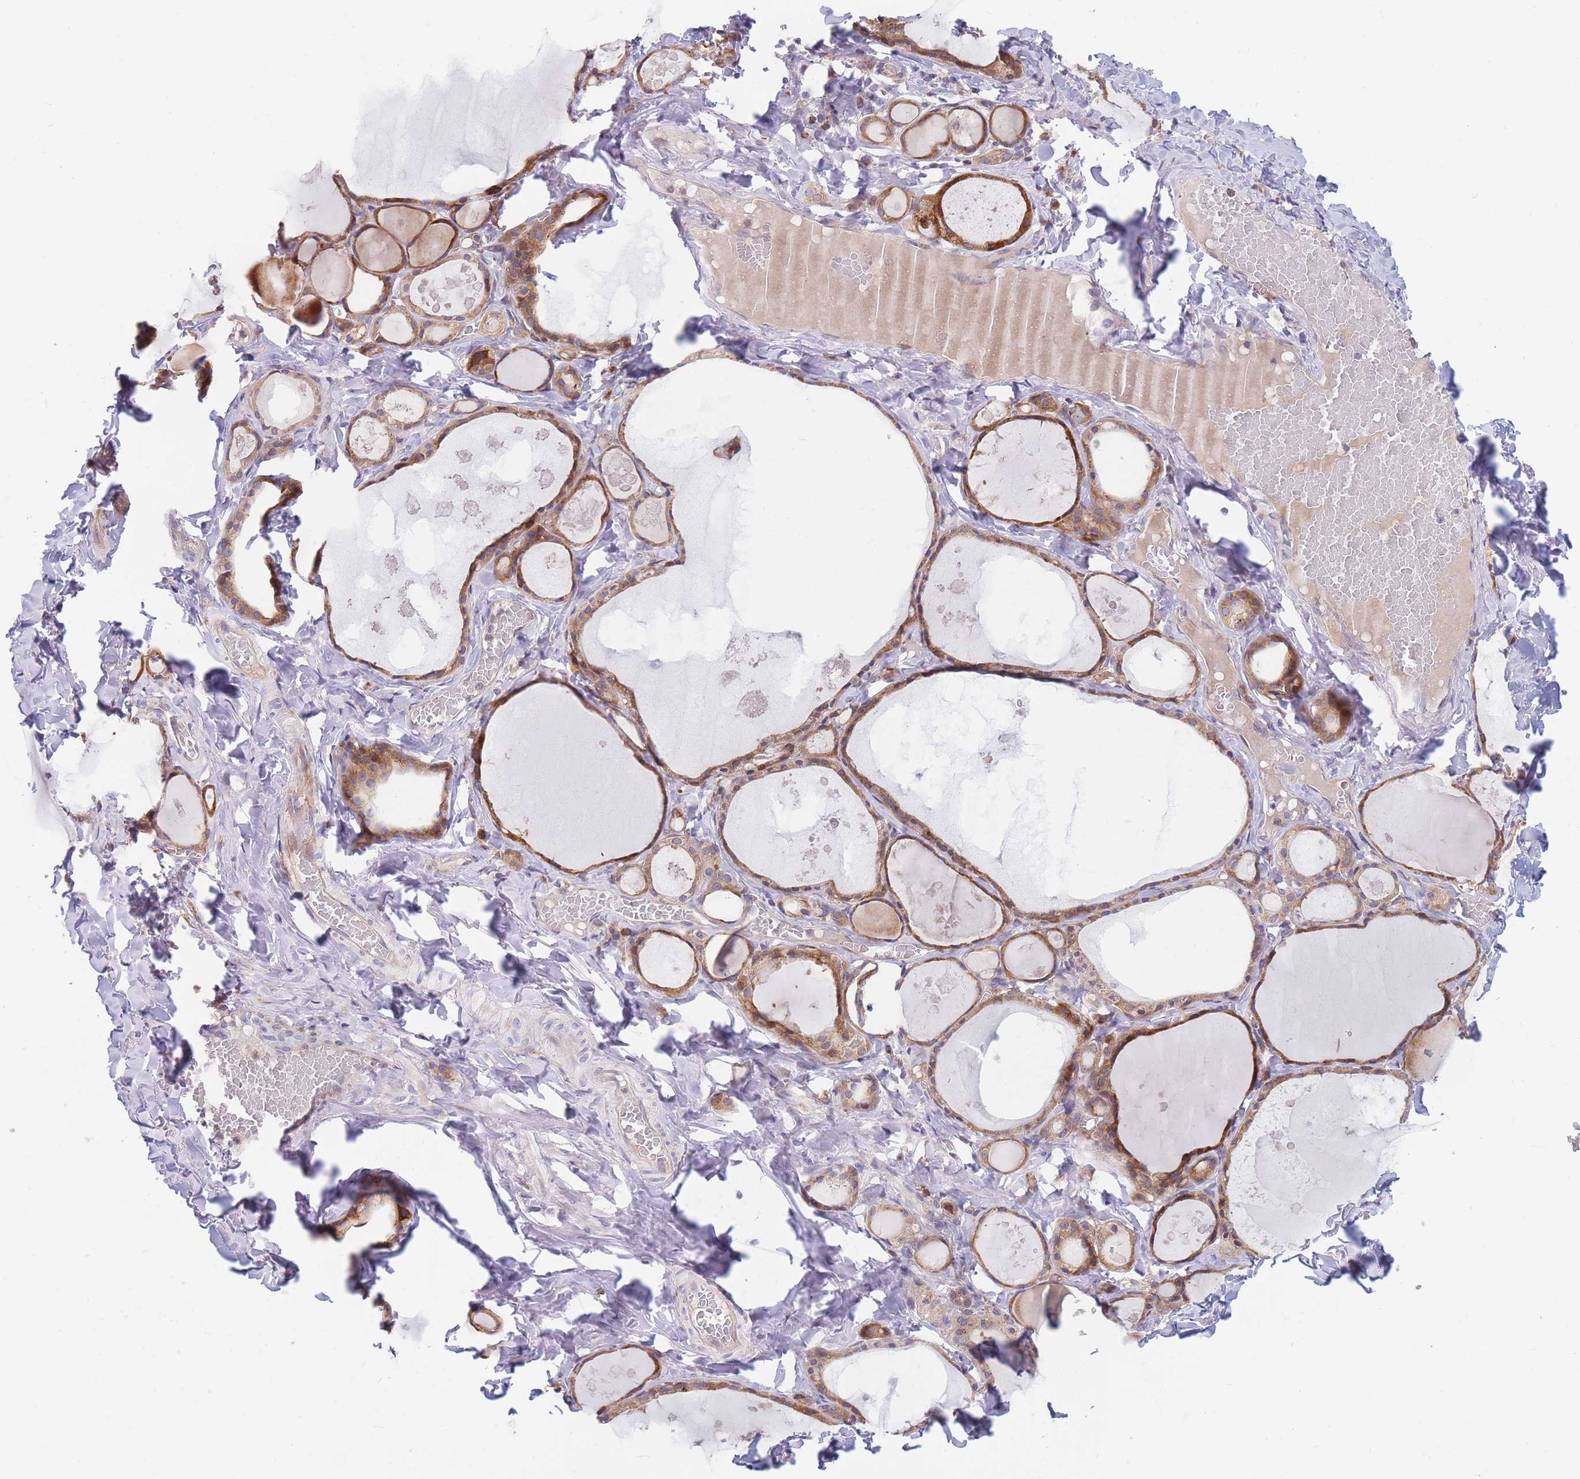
{"staining": {"intensity": "moderate", "quantity": ">75%", "location": "cytoplasmic/membranous"}, "tissue": "thyroid gland", "cell_type": "Glandular cells", "image_type": "normal", "snomed": [{"axis": "morphology", "description": "Normal tissue, NOS"}, {"axis": "topography", "description": "Thyroid gland"}], "caption": "Brown immunohistochemical staining in unremarkable human thyroid gland reveals moderate cytoplasmic/membranous positivity in about >75% of glandular cells.", "gene": "TMEM131L", "patient": {"sex": "male", "age": 56}}